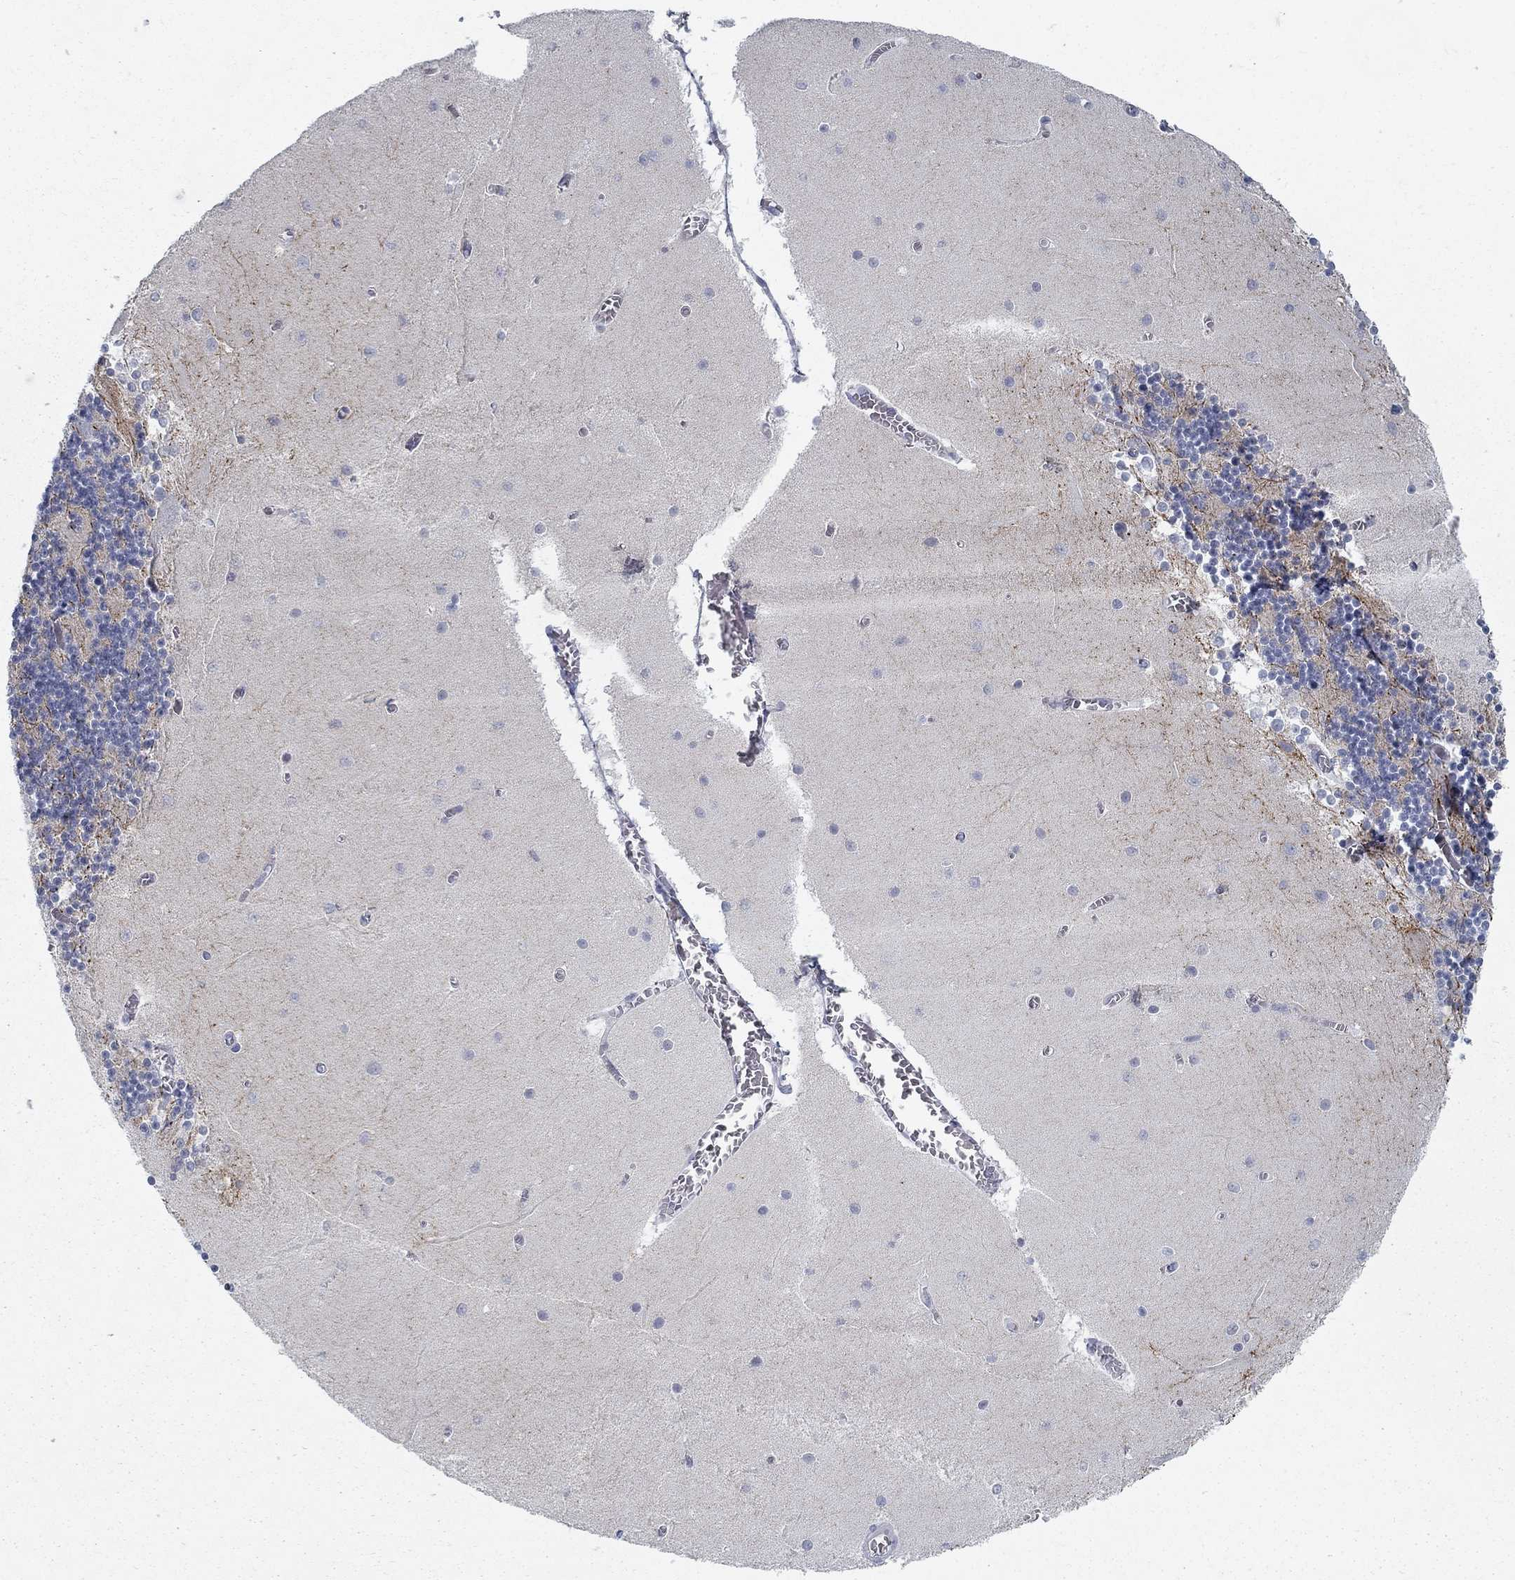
{"staining": {"intensity": "negative", "quantity": "none", "location": "none"}, "tissue": "cerebellum", "cell_type": "Cells in granular layer", "image_type": "normal", "snomed": [{"axis": "morphology", "description": "Normal tissue, NOS"}, {"axis": "topography", "description": "Cerebellum"}], "caption": "Cerebellum was stained to show a protein in brown. There is no significant positivity in cells in granular layer. (DAB (3,3'-diaminobenzidine) immunohistochemistry, high magnification).", "gene": "ATP1A3", "patient": {"sex": "female", "age": 28}}